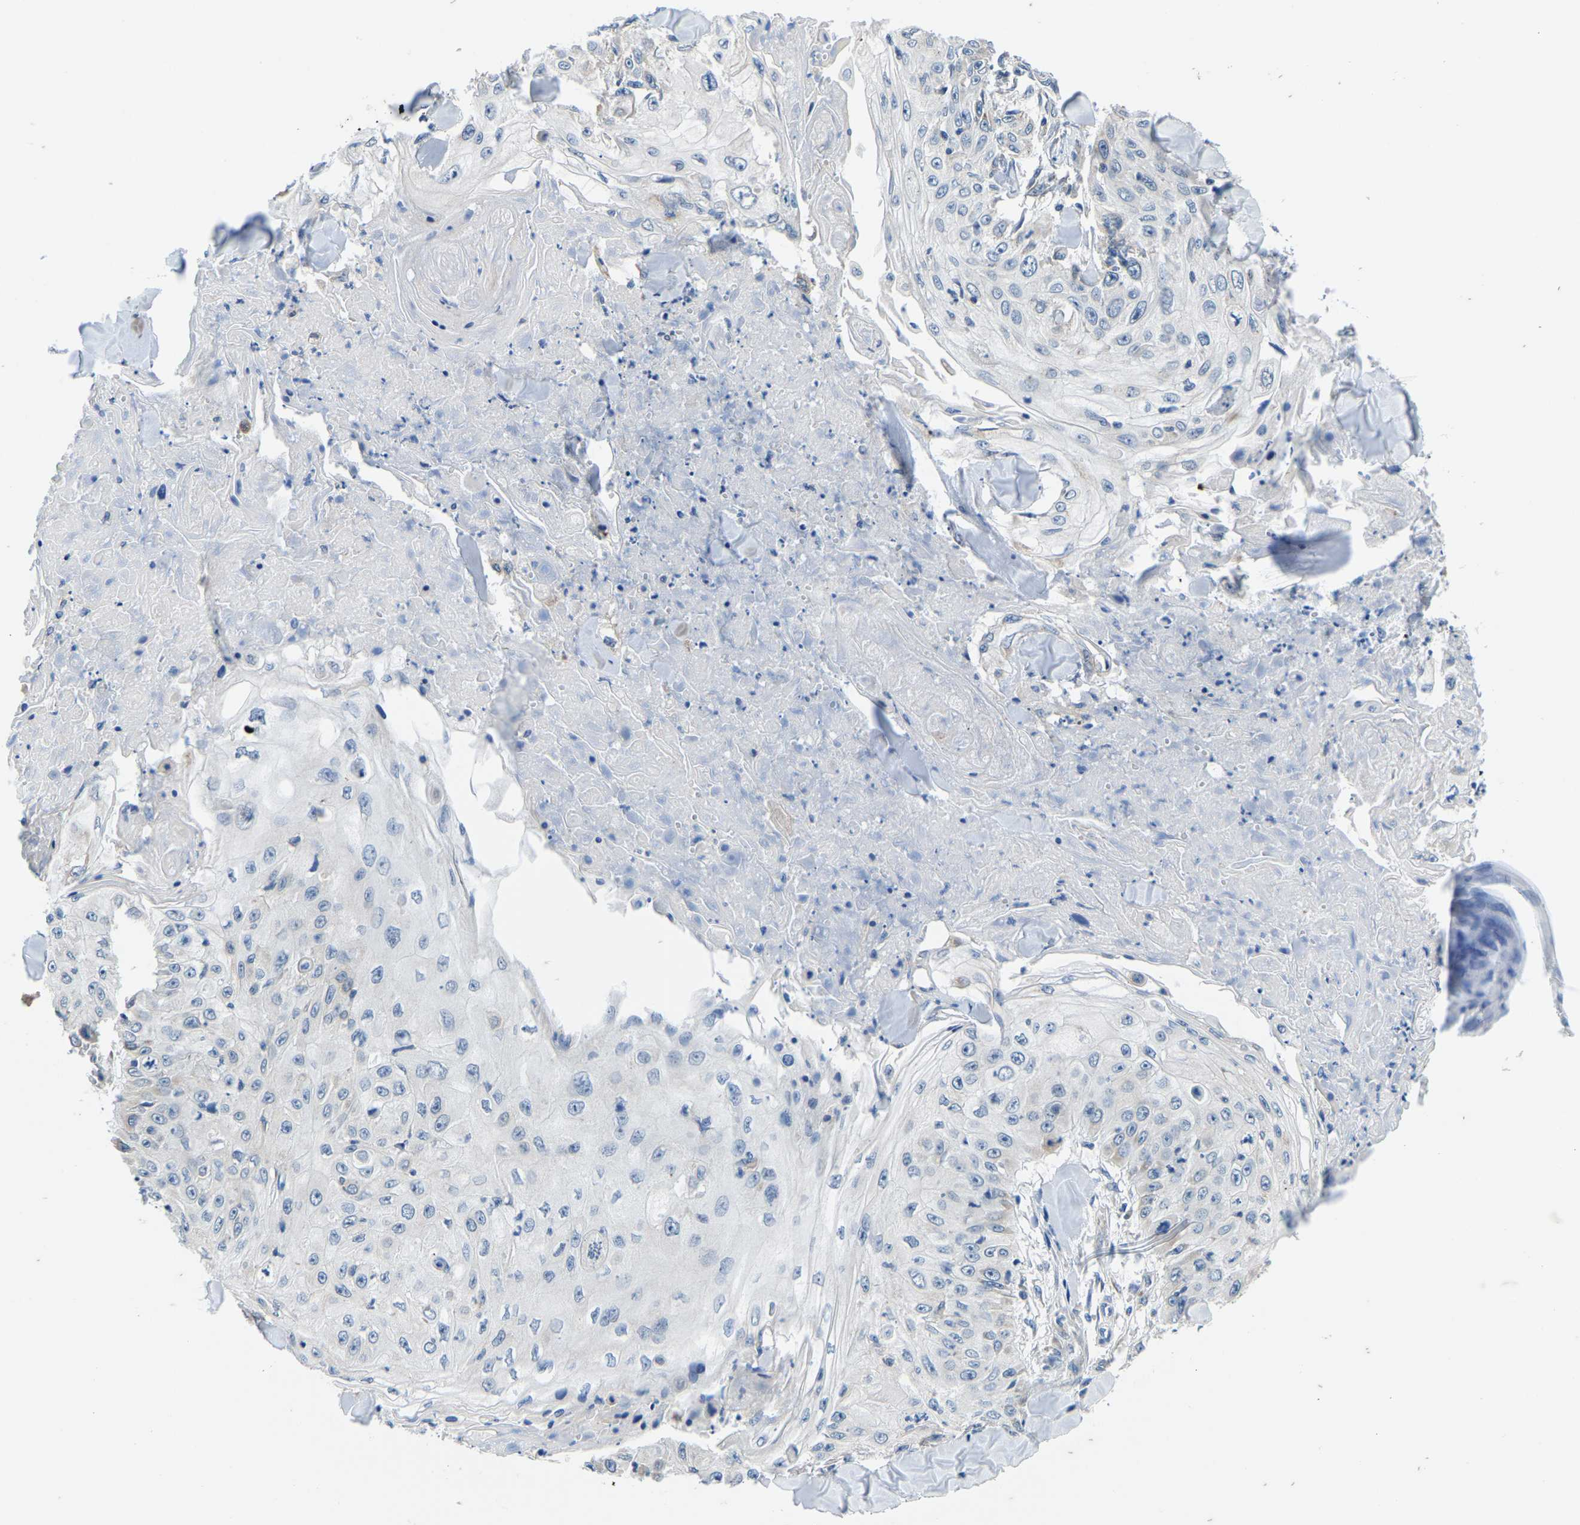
{"staining": {"intensity": "negative", "quantity": "none", "location": "none"}, "tissue": "skin cancer", "cell_type": "Tumor cells", "image_type": "cancer", "snomed": [{"axis": "morphology", "description": "Squamous cell carcinoma, NOS"}, {"axis": "topography", "description": "Skin"}], "caption": "Tumor cells are negative for brown protein staining in squamous cell carcinoma (skin).", "gene": "LIAS", "patient": {"sex": "male", "age": 86}}